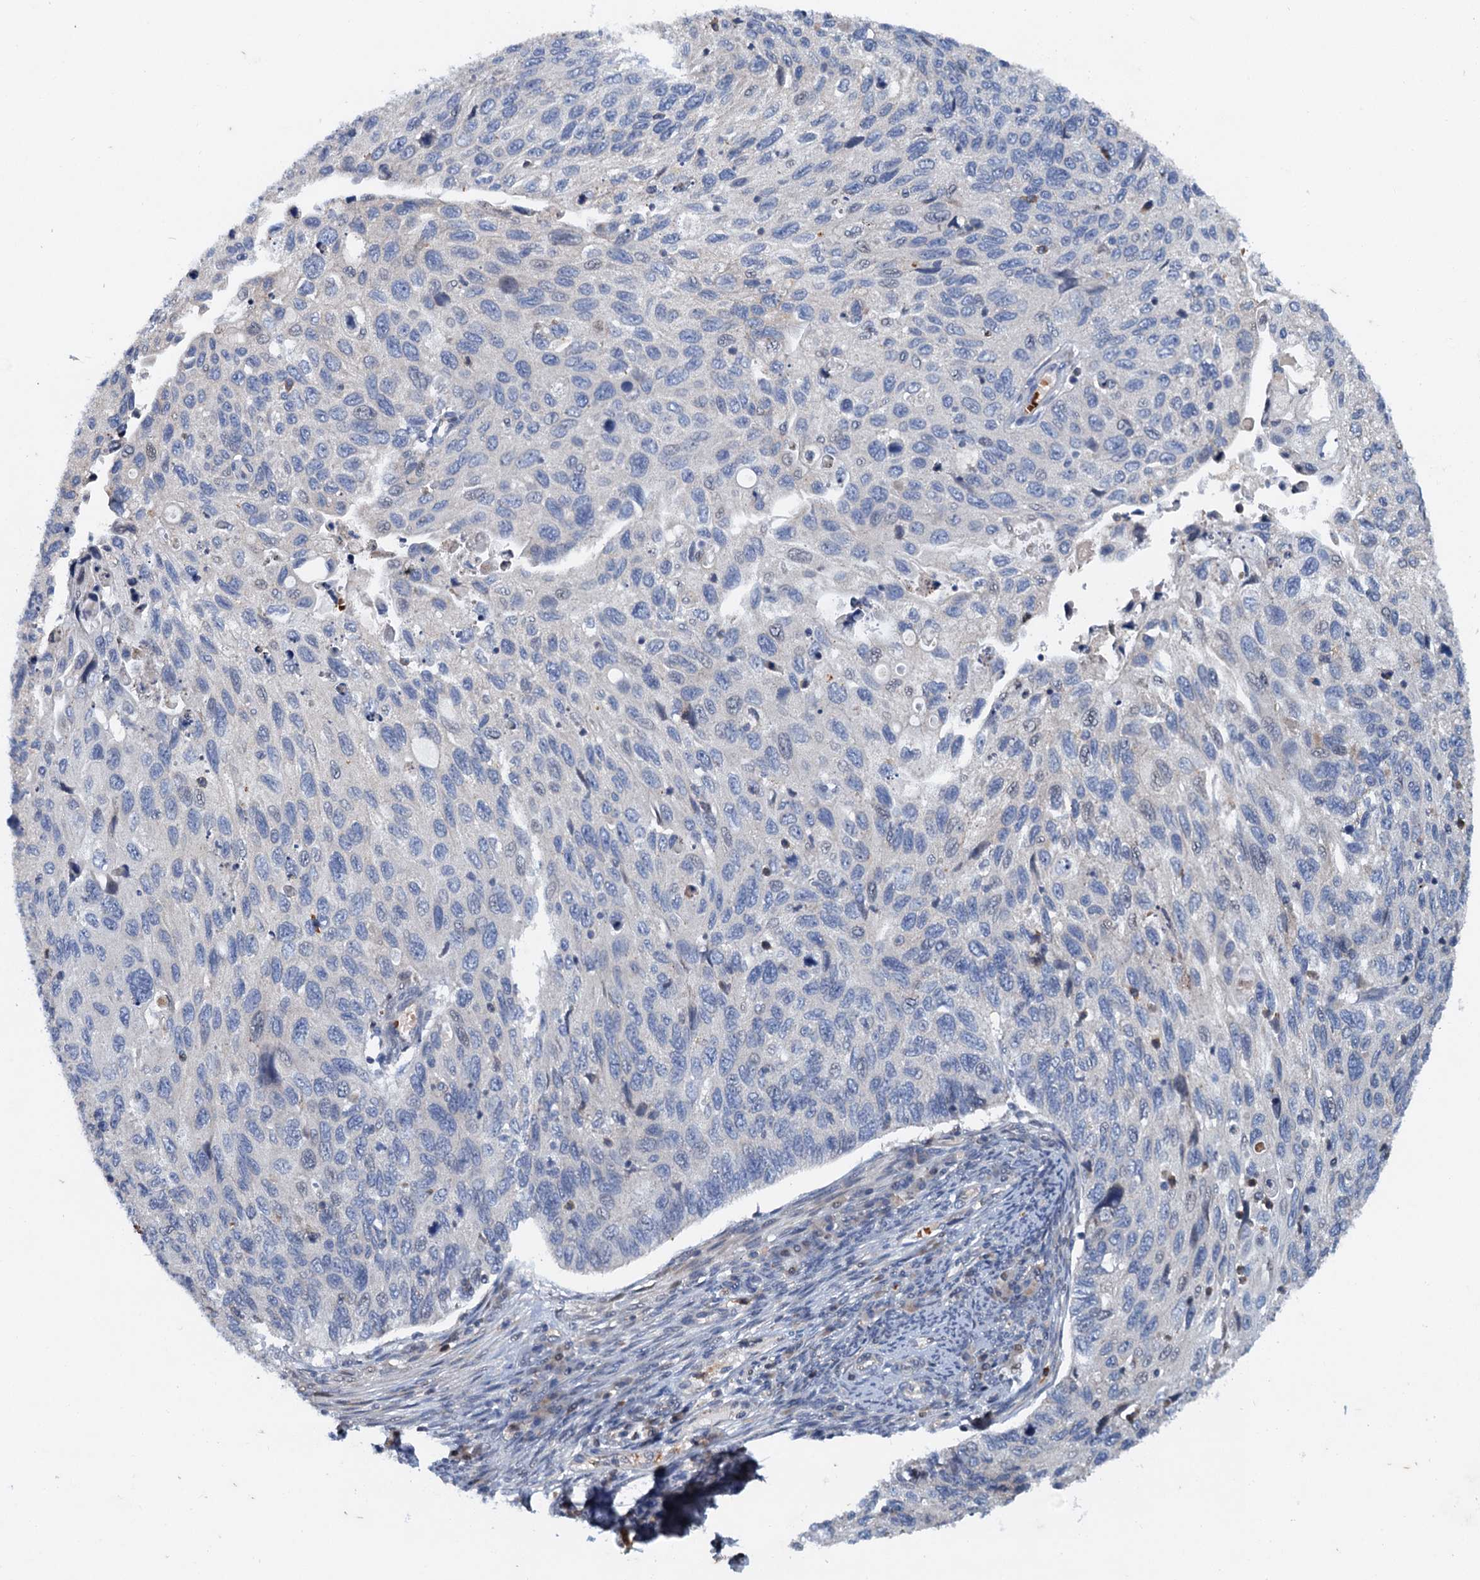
{"staining": {"intensity": "negative", "quantity": "none", "location": "none"}, "tissue": "cervical cancer", "cell_type": "Tumor cells", "image_type": "cancer", "snomed": [{"axis": "morphology", "description": "Squamous cell carcinoma, NOS"}, {"axis": "topography", "description": "Cervix"}], "caption": "Immunohistochemistry histopathology image of cervical cancer (squamous cell carcinoma) stained for a protein (brown), which demonstrates no positivity in tumor cells. (Stains: DAB (3,3'-diaminobenzidine) immunohistochemistry (IHC) with hematoxylin counter stain, Microscopy: brightfield microscopy at high magnification).", "gene": "NBEA", "patient": {"sex": "female", "age": 70}}